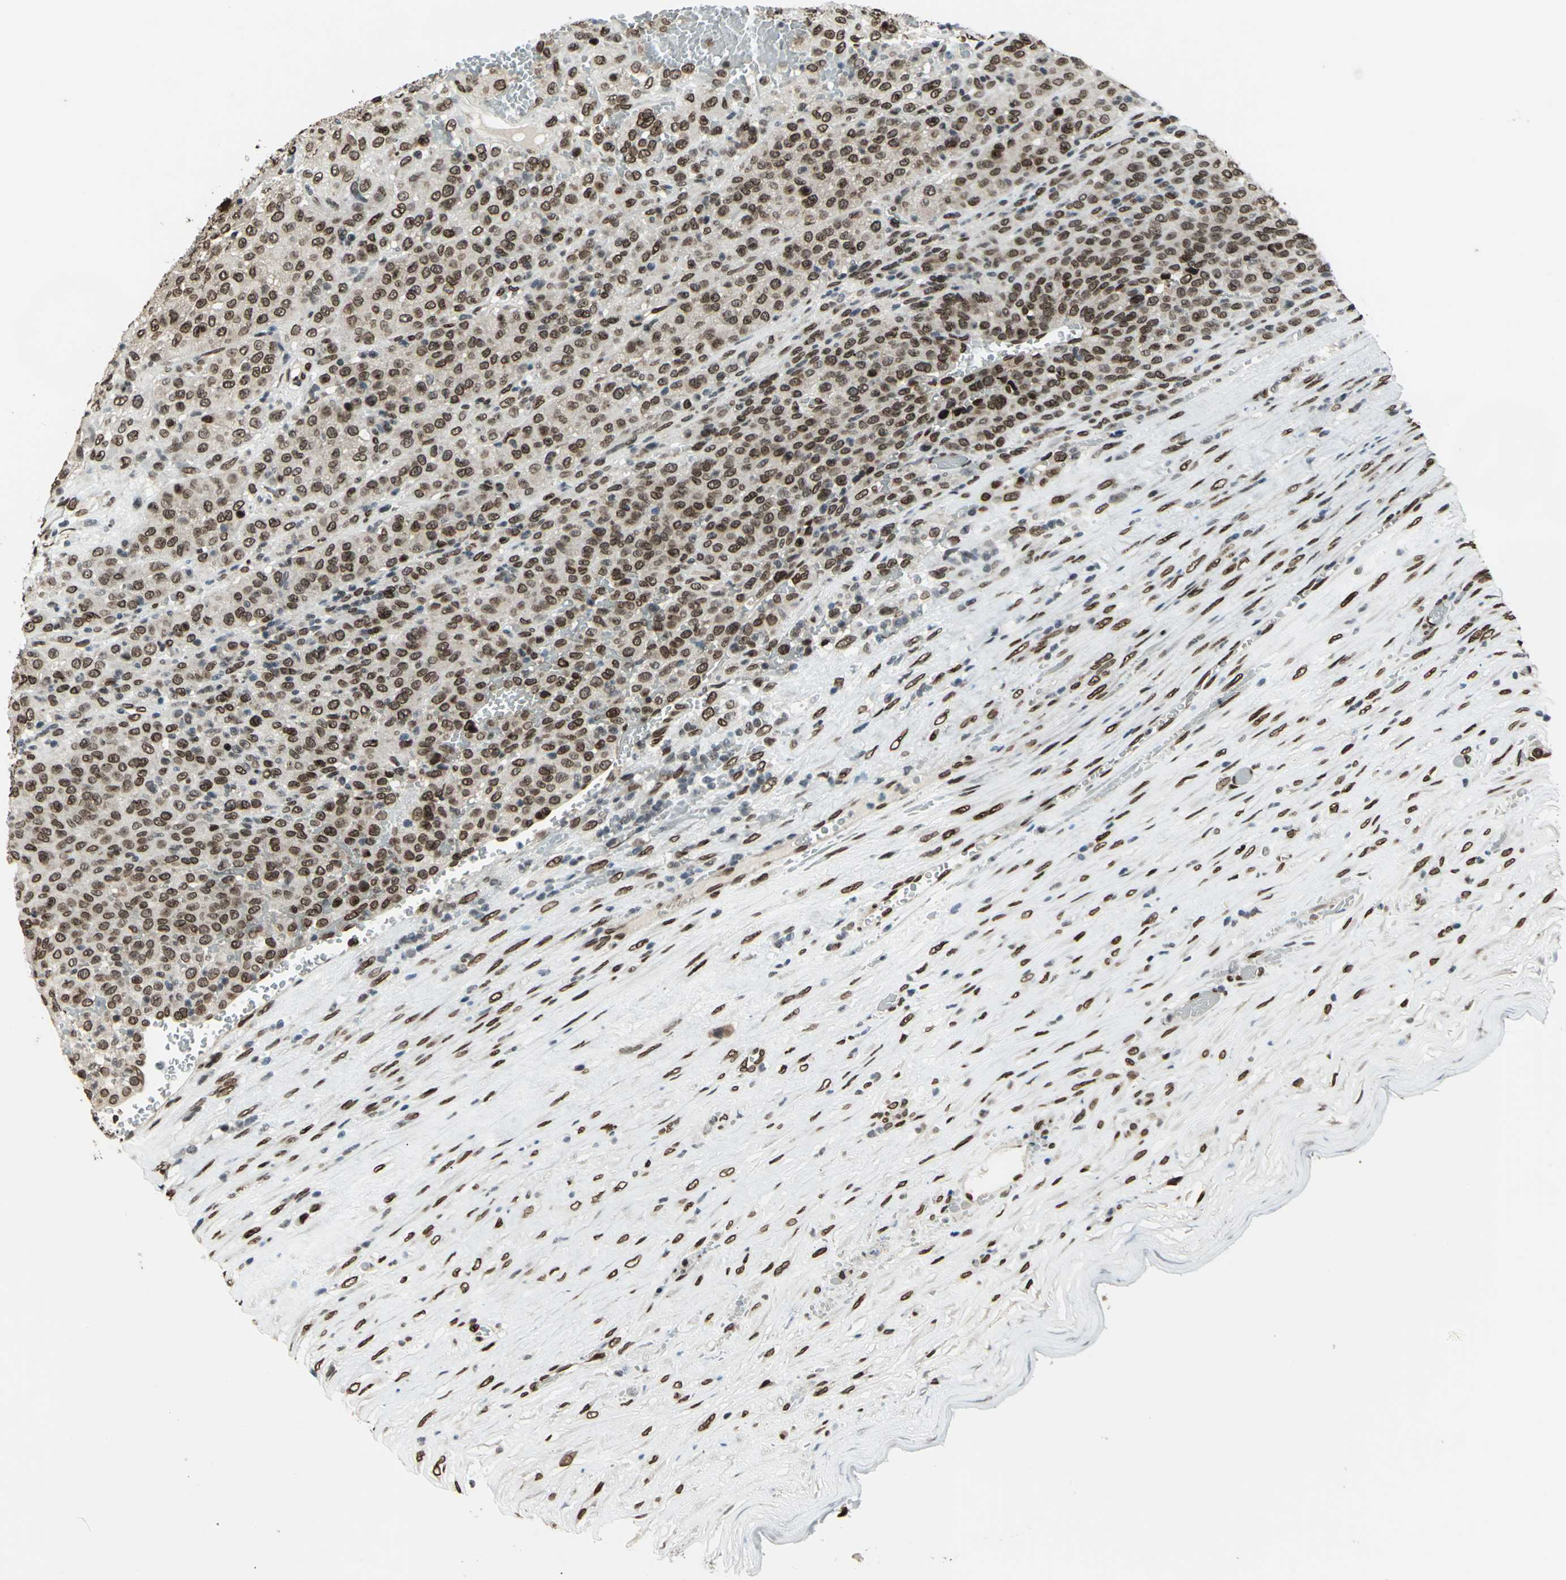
{"staining": {"intensity": "strong", "quantity": ">75%", "location": "cytoplasmic/membranous,nuclear"}, "tissue": "melanoma", "cell_type": "Tumor cells", "image_type": "cancer", "snomed": [{"axis": "morphology", "description": "Malignant melanoma, Metastatic site"}, {"axis": "topography", "description": "Pancreas"}], "caption": "The histopathology image displays immunohistochemical staining of malignant melanoma (metastatic site). There is strong cytoplasmic/membranous and nuclear positivity is seen in about >75% of tumor cells. (DAB = brown stain, brightfield microscopy at high magnification).", "gene": "ISY1", "patient": {"sex": "female", "age": 30}}